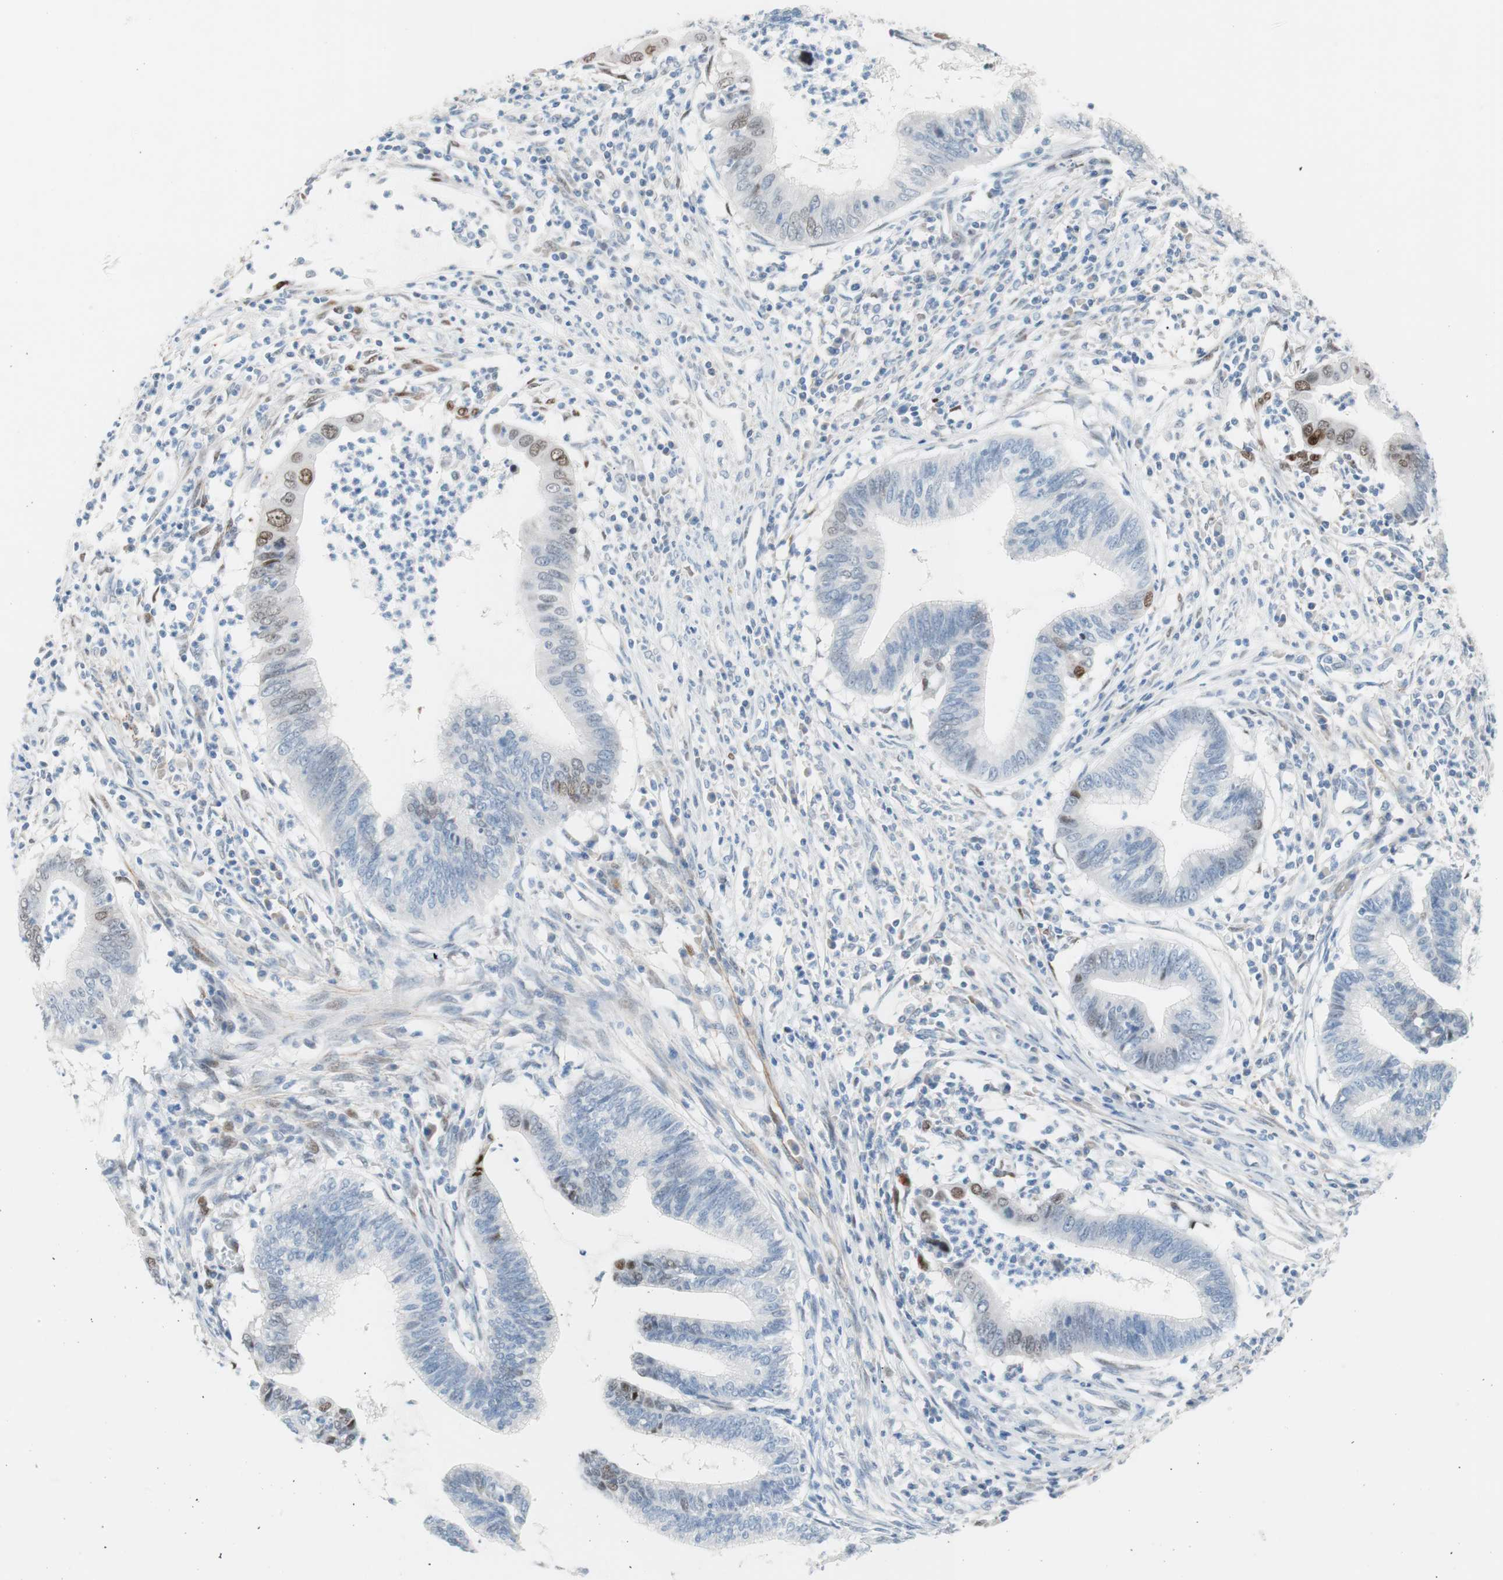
{"staining": {"intensity": "moderate", "quantity": "<25%", "location": "nuclear"}, "tissue": "cervical cancer", "cell_type": "Tumor cells", "image_type": "cancer", "snomed": [{"axis": "morphology", "description": "Adenocarcinoma, NOS"}, {"axis": "topography", "description": "Cervix"}], "caption": "A low amount of moderate nuclear expression is seen in approximately <25% of tumor cells in cervical adenocarcinoma tissue.", "gene": "FOSL1", "patient": {"sex": "female", "age": 36}}